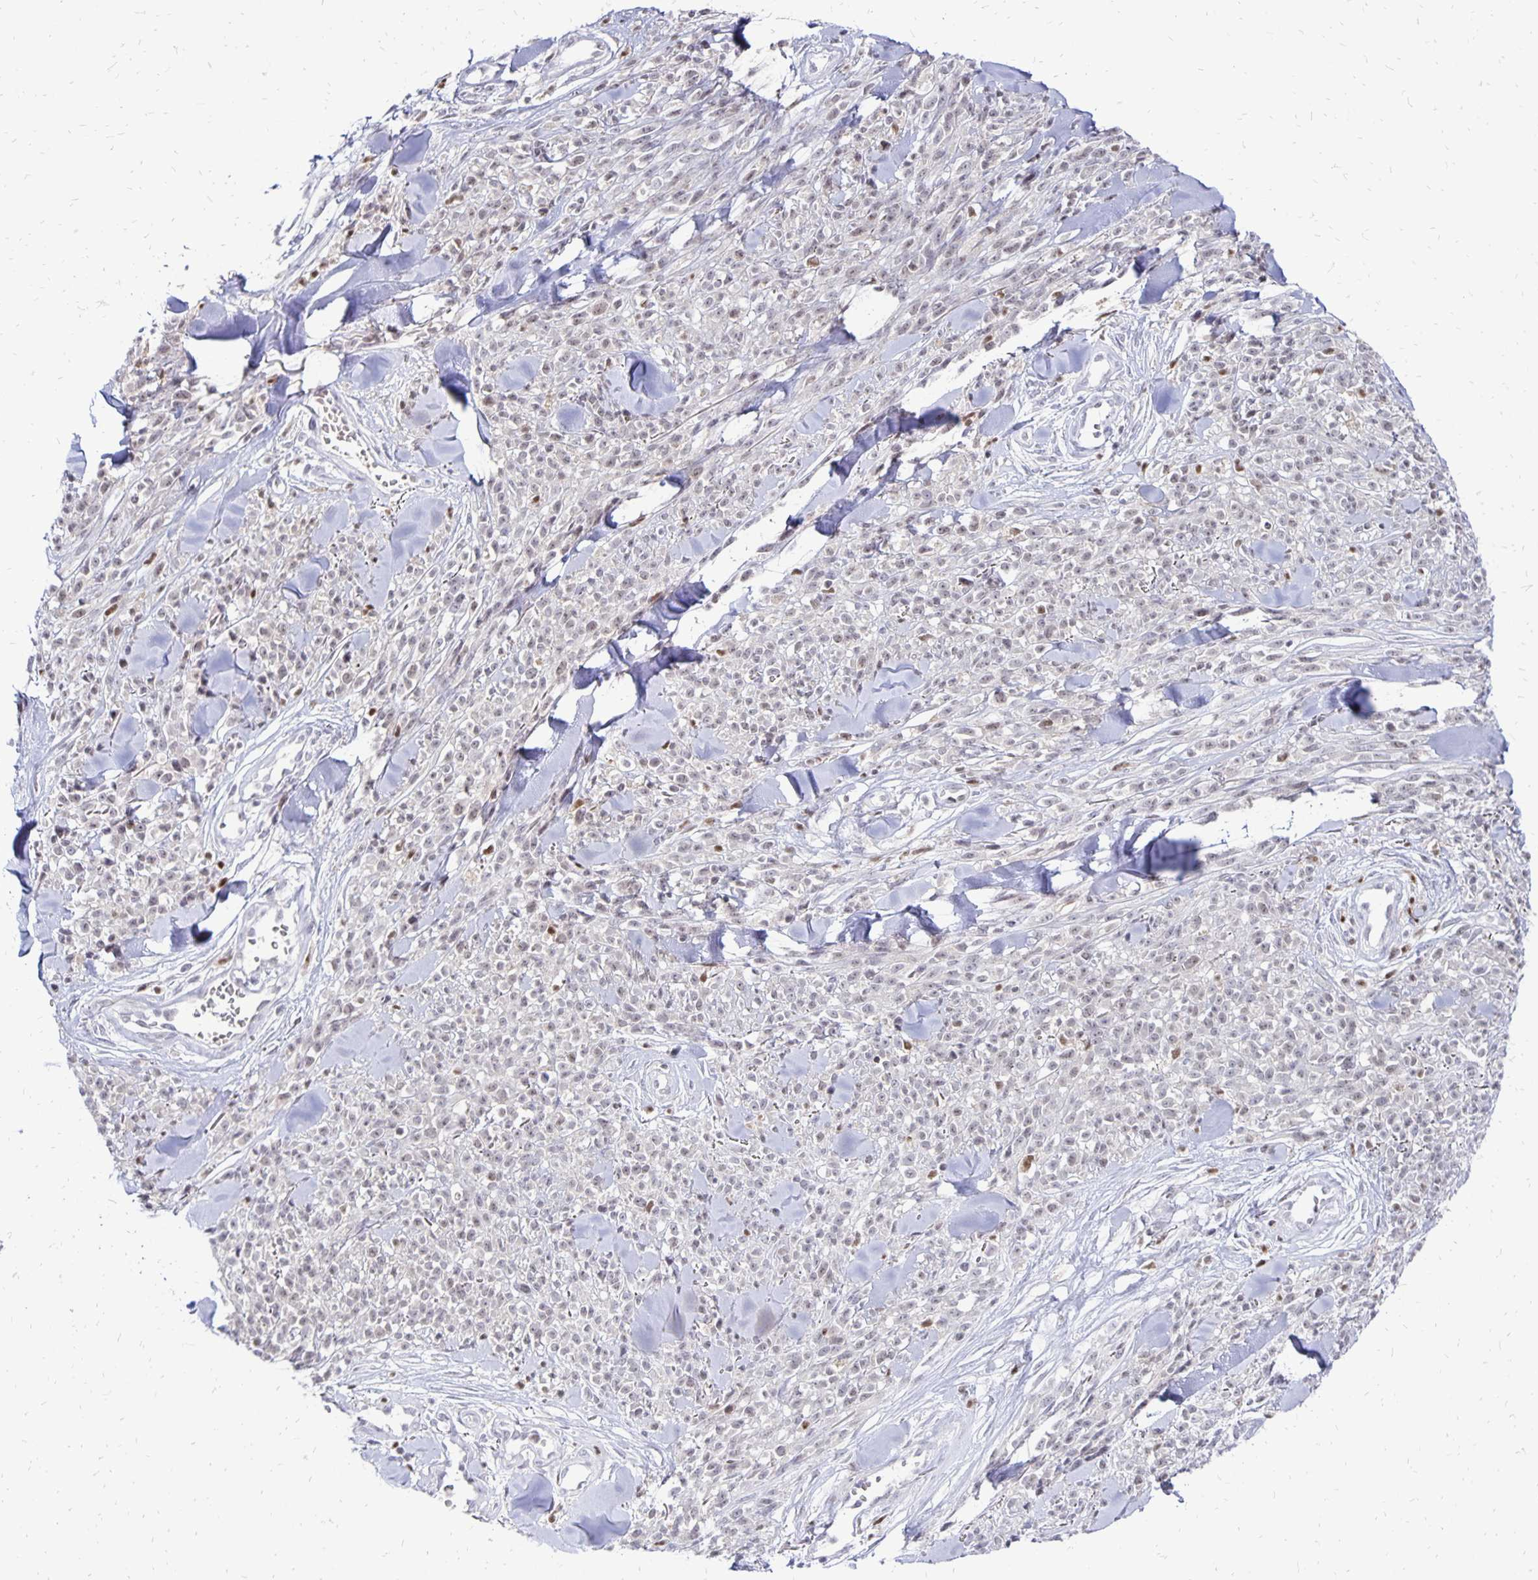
{"staining": {"intensity": "weak", "quantity": "<25%", "location": "nuclear"}, "tissue": "melanoma", "cell_type": "Tumor cells", "image_type": "cancer", "snomed": [{"axis": "morphology", "description": "Malignant melanoma, NOS"}, {"axis": "topography", "description": "Skin"}, {"axis": "topography", "description": "Skin of trunk"}], "caption": "Immunohistochemistry (IHC) photomicrograph of neoplastic tissue: malignant melanoma stained with DAB (3,3'-diaminobenzidine) exhibits no significant protein positivity in tumor cells. (DAB IHC visualized using brightfield microscopy, high magnification).", "gene": "DCK", "patient": {"sex": "male", "age": 74}}